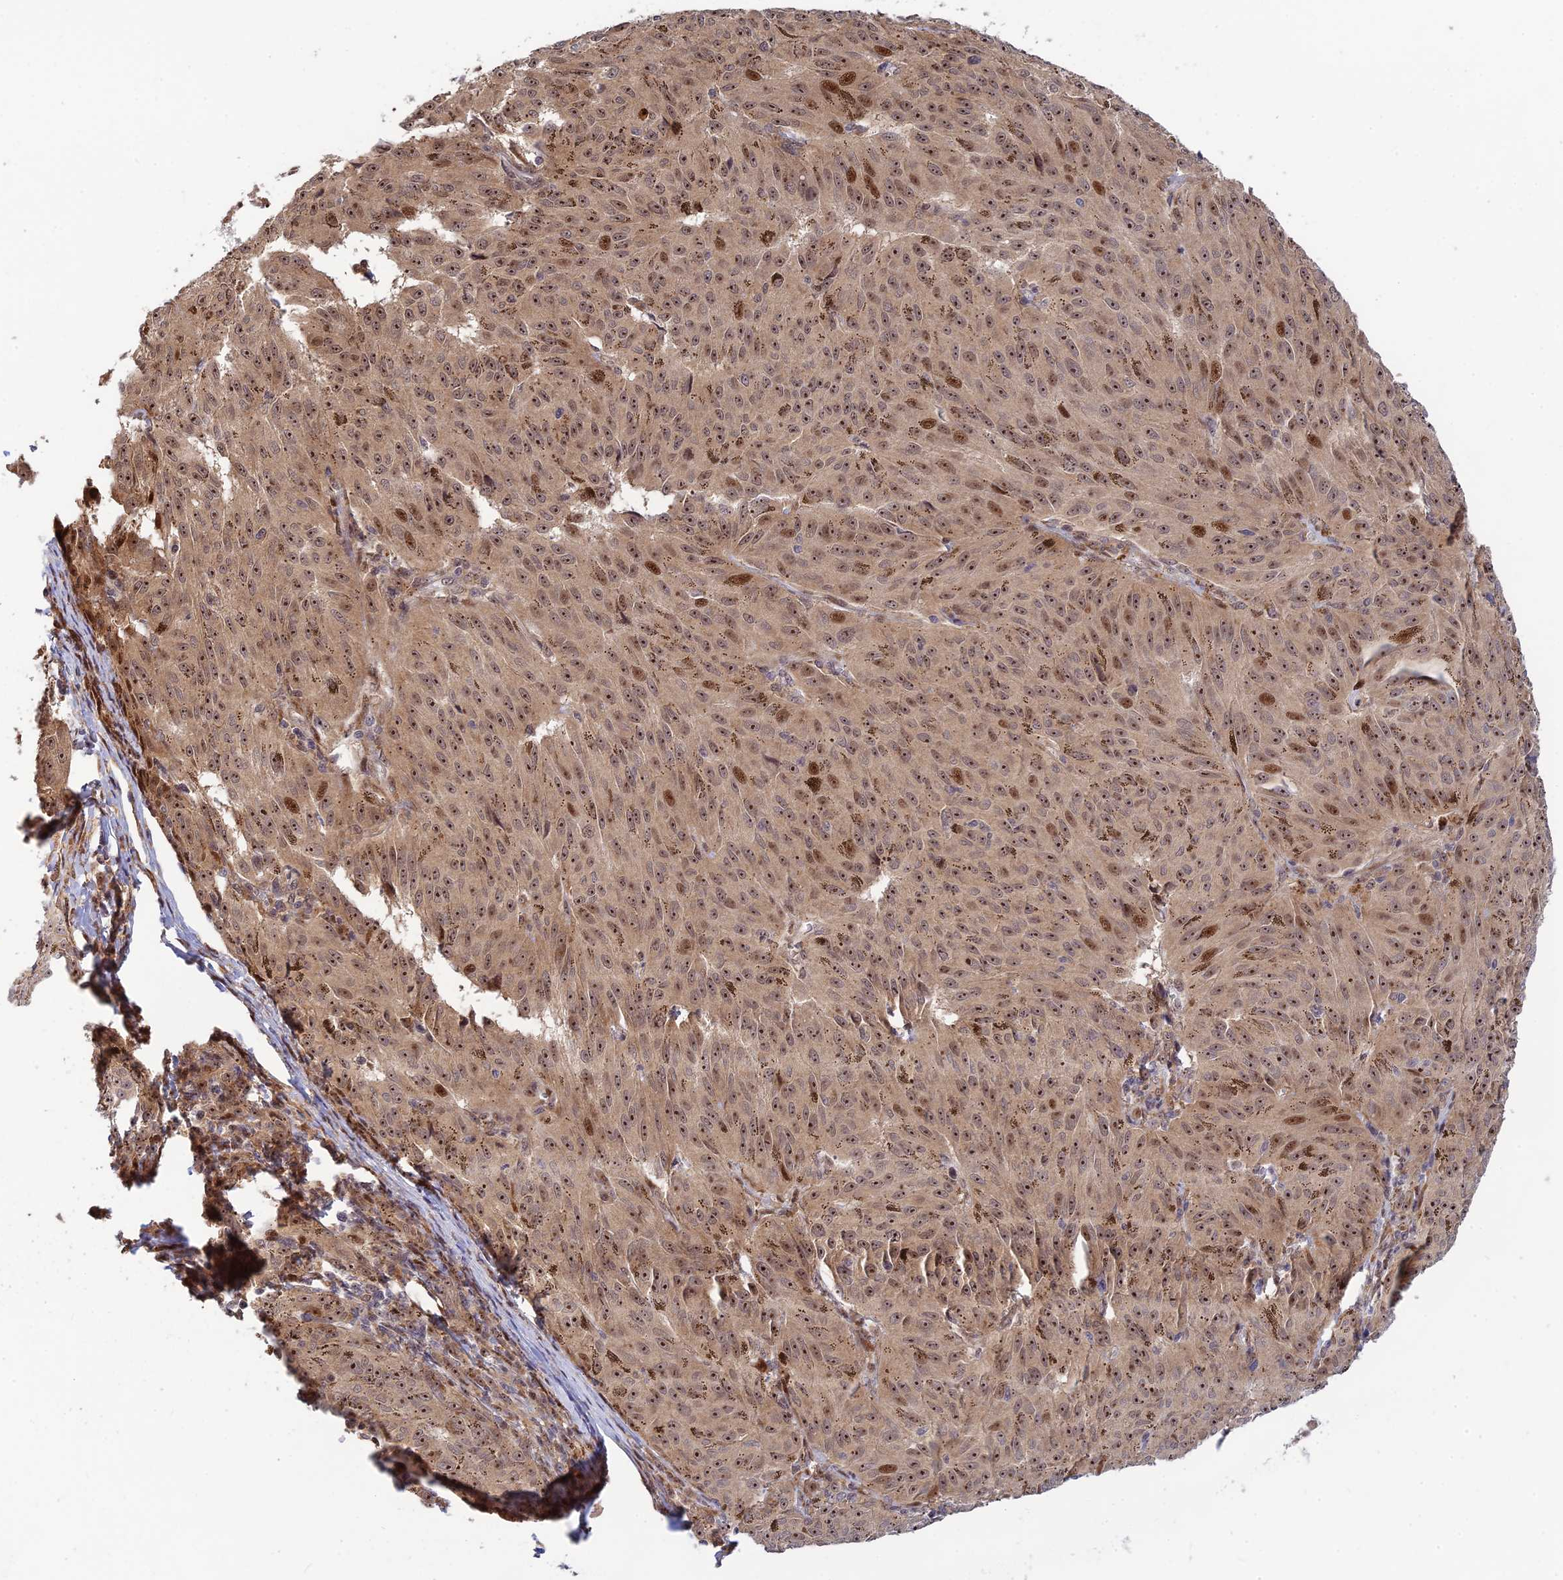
{"staining": {"intensity": "moderate", "quantity": ">75%", "location": "cytoplasmic/membranous,nuclear"}, "tissue": "melanoma", "cell_type": "Tumor cells", "image_type": "cancer", "snomed": [{"axis": "morphology", "description": "Malignant melanoma, NOS"}, {"axis": "topography", "description": "Skin"}], "caption": "A medium amount of moderate cytoplasmic/membranous and nuclear positivity is identified in about >75% of tumor cells in malignant melanoma tissue.", "gene": "UFSP2", "patient": {"sex": "female", "age": 72}}